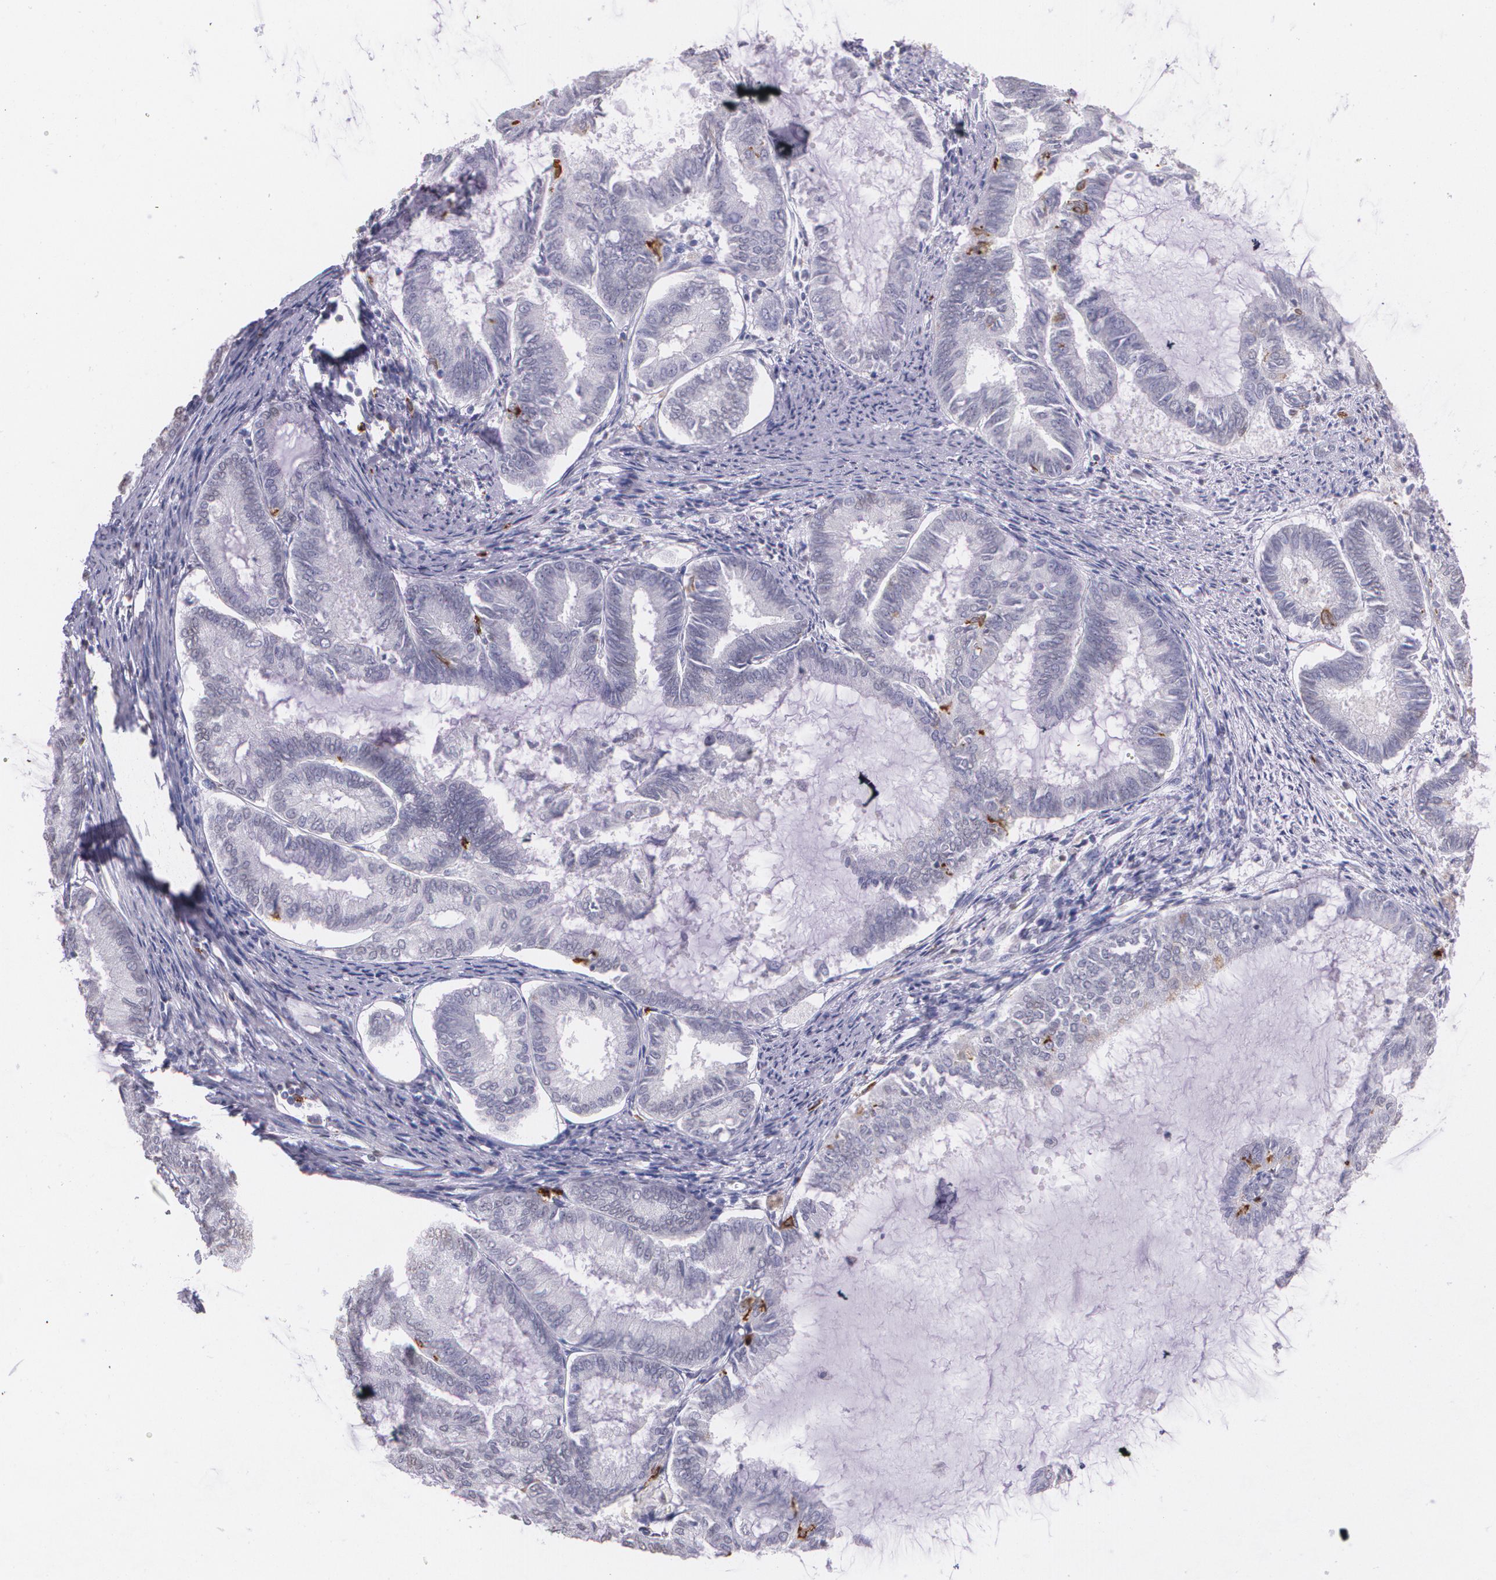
{"staining": {"intensity": "negative", "quantity": "none", "location": "none"}, "tissue": "endometrial cancer", "cell_type": "Tumor cells", "image_type": "cancer", "snomed": [{"axis": "morphology", "description": "Adenocarcinoma, NOS"}, {"axis": "topography", "description": "Endometrium"}], "caption": "Tumor cells are negative for brown protein staining in endometrial cancer (adenocarcinoma).", "gene": "RTN1", "patient": {"sex": "female", "age": 86}}